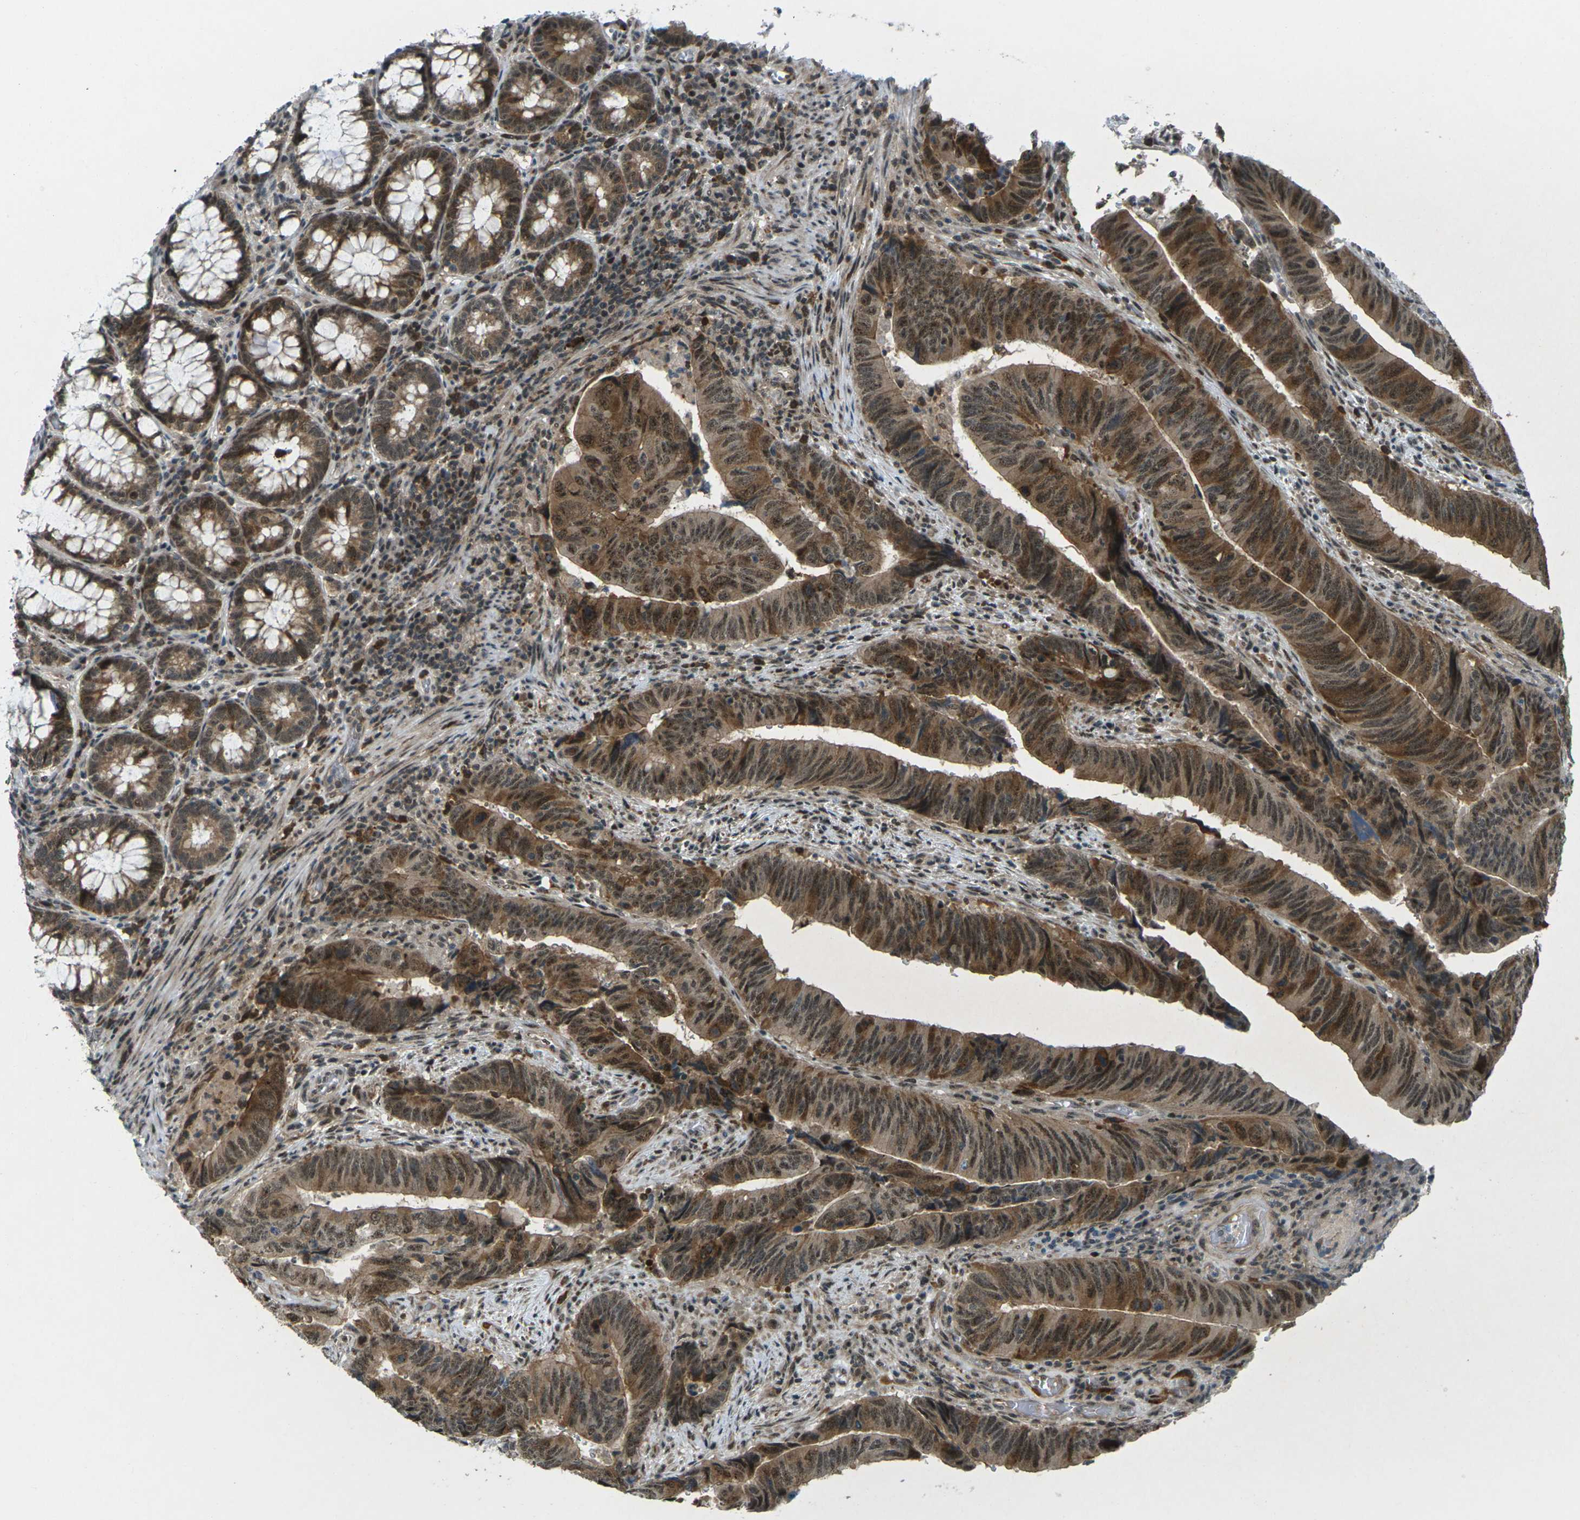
{"staining": {"intensity": "moderate", "quantity": ">75%", "location": "cytoplasmic/membranous,nuclear"}, "tissue": "colorectal cancer", "cell_type": "Tumor cells", "image_type": "cancer", "snomed": [{"axis": "morphology", "description": "Normal tissue, NOS"}, {"axis": "morphology", "description": "Adenocarcinoma, NOS"}, {"axis": "topography", "description": "Colon"}], "caption": "DAB immunohistochemical staining of colorectal cancer (adenocarcinoma) demonstrates moderate cytoplasmic/membranous and nuclear protein staining in about >75% of tumor cells.", "gene": "UBE2S", "patient": {"sex": "male", "age": 56}}